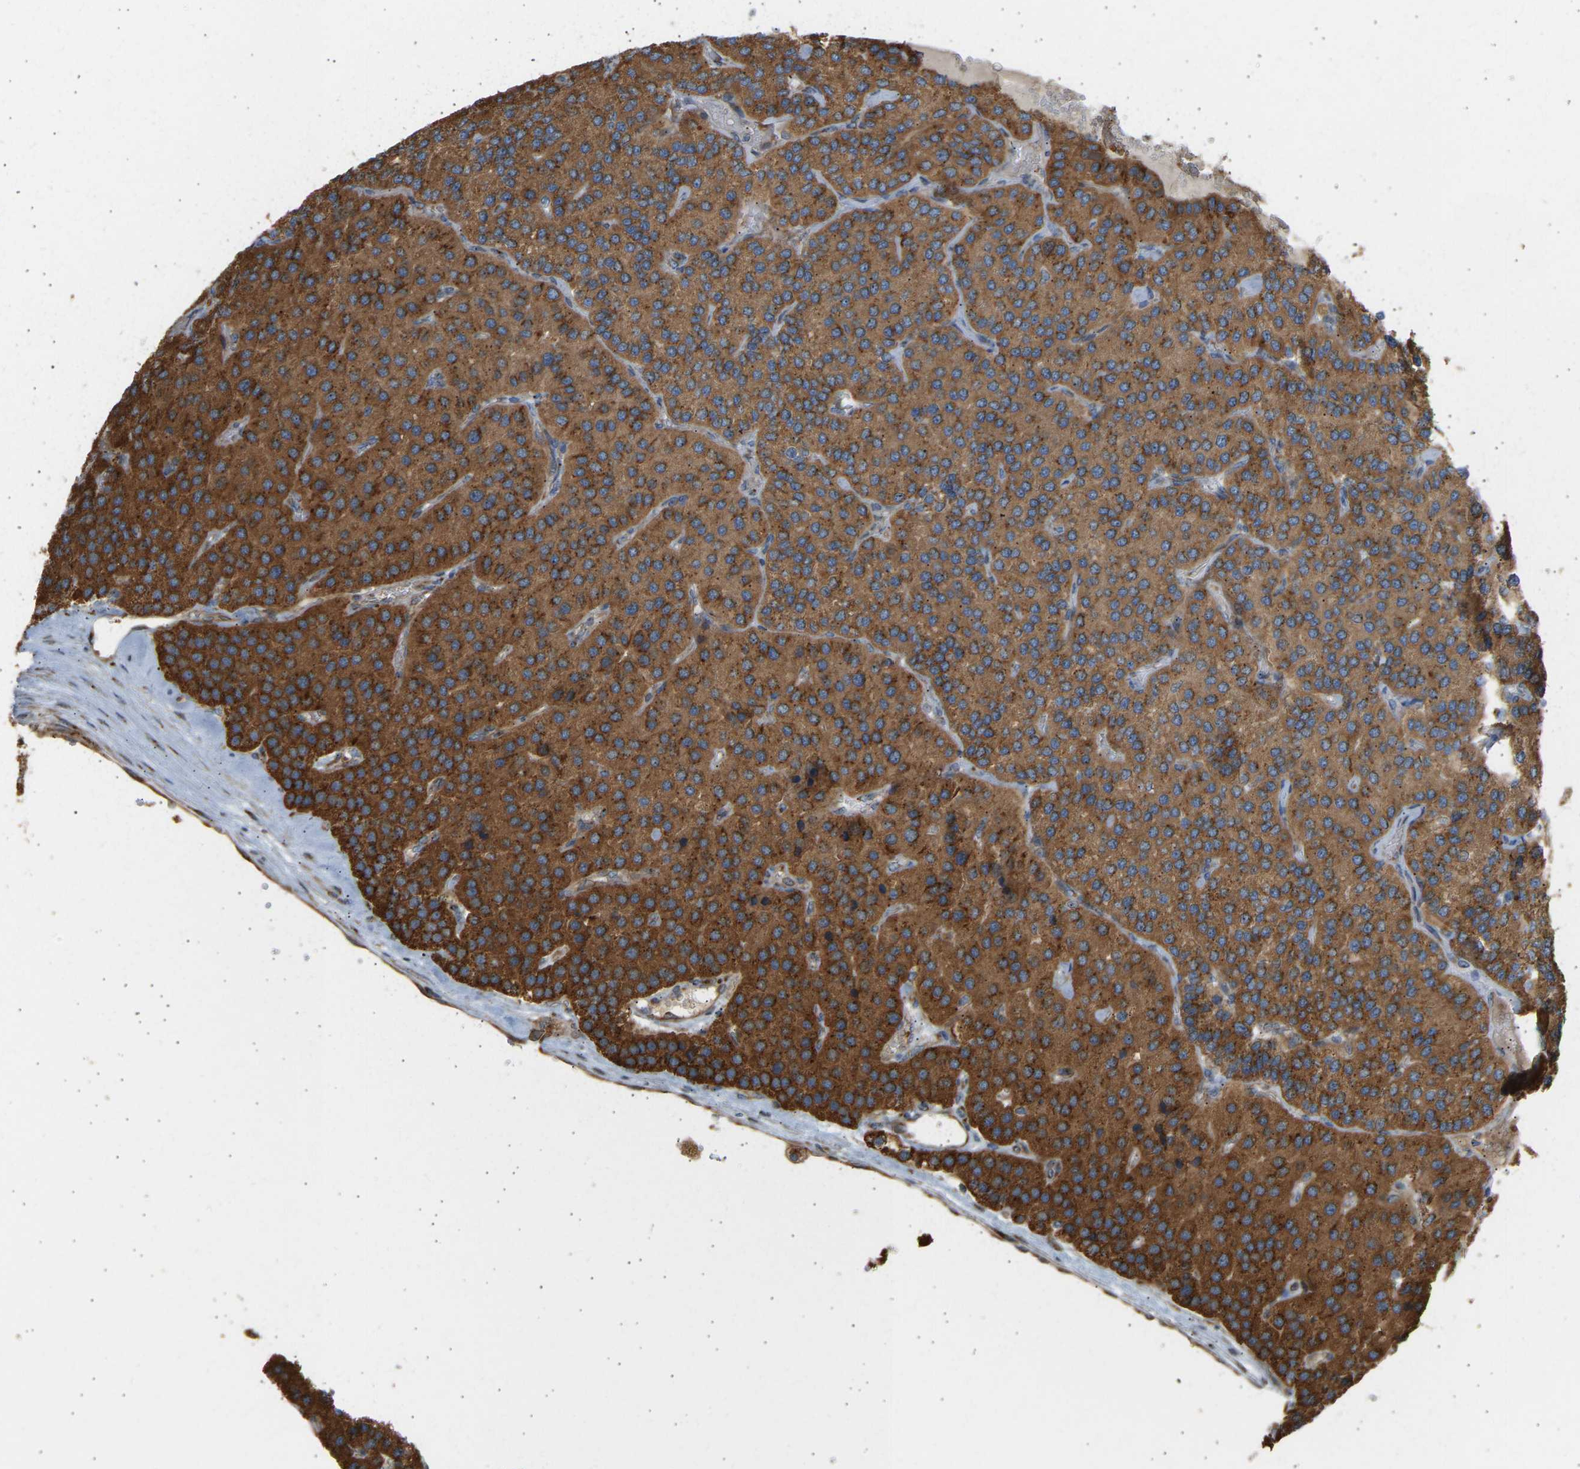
{"staining": {"intensity": "strong", "quantity": ">75%", "location": "cytoplasmic/membranous"}, "tissue": "parathyroid gland", "cell_type": "Glandular cells", "image_type": "normal", "snomed": [{"axis": "morphology", "description": "Normal tissue, NOS"}, {"axis": "morphology", "description": "Adenoma, NOS"}, {"axis": "topography", "description": "Parathyroid gland"}], "caption": "Immunohistochemical staining of unremarkable parathyroid gland displays strong cytoplasmic/membranous protein positivity in approximately >75% of glandular cells.", "gene": "YIPF2", "patient": {"sex": "female", "age": 86}}